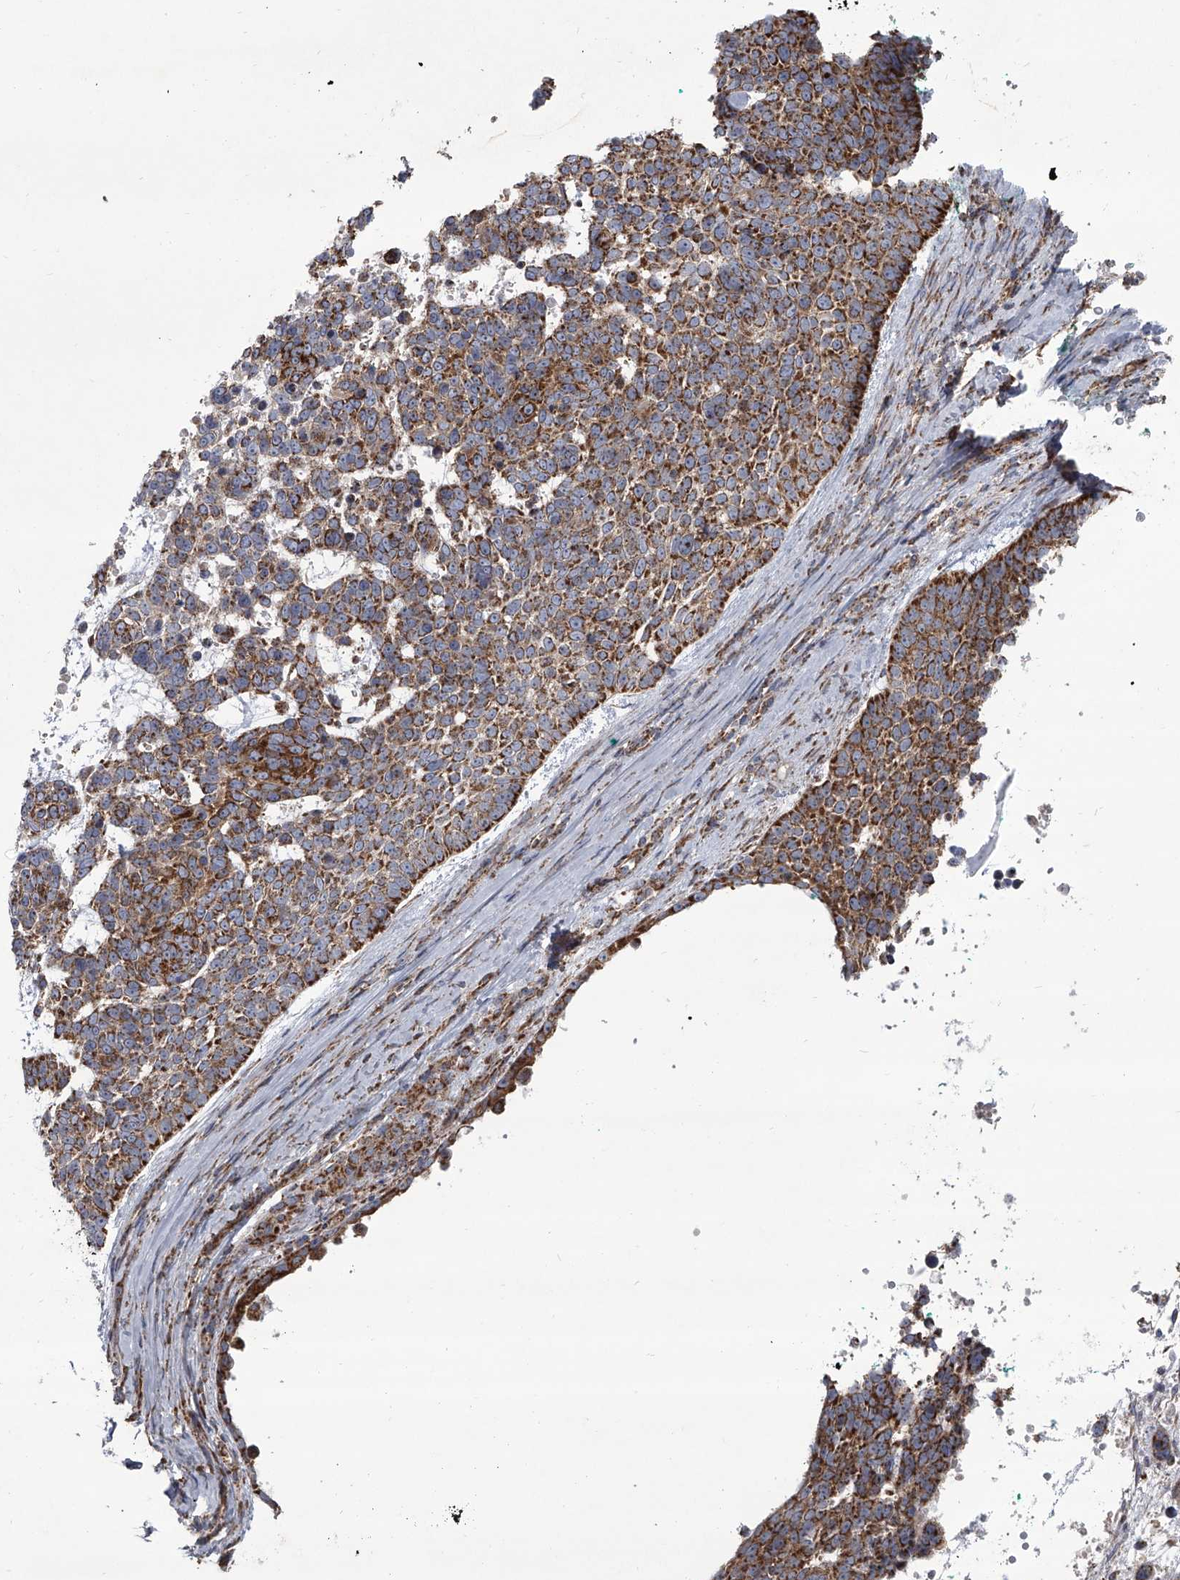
{"staining": {"intensity": "strong", "quantity": ">75%", "location": "cytoplasmic/membranous"}, "tissue": "skin cancer", "cell_type": "Tumor cells", "image_type": "cancer", "snomed": [{"axis": "morphology", "description": "Basal cell carcinoma"}, {"axis": "topography", "description": "Skin"}], "caption": "A brown stain highlights strong cytoplasmic/membranous positivity of a protein in skin cancer tumor cells.", "gene": "ZC3H15", "patient": {"sex": "female", "age": 81}}